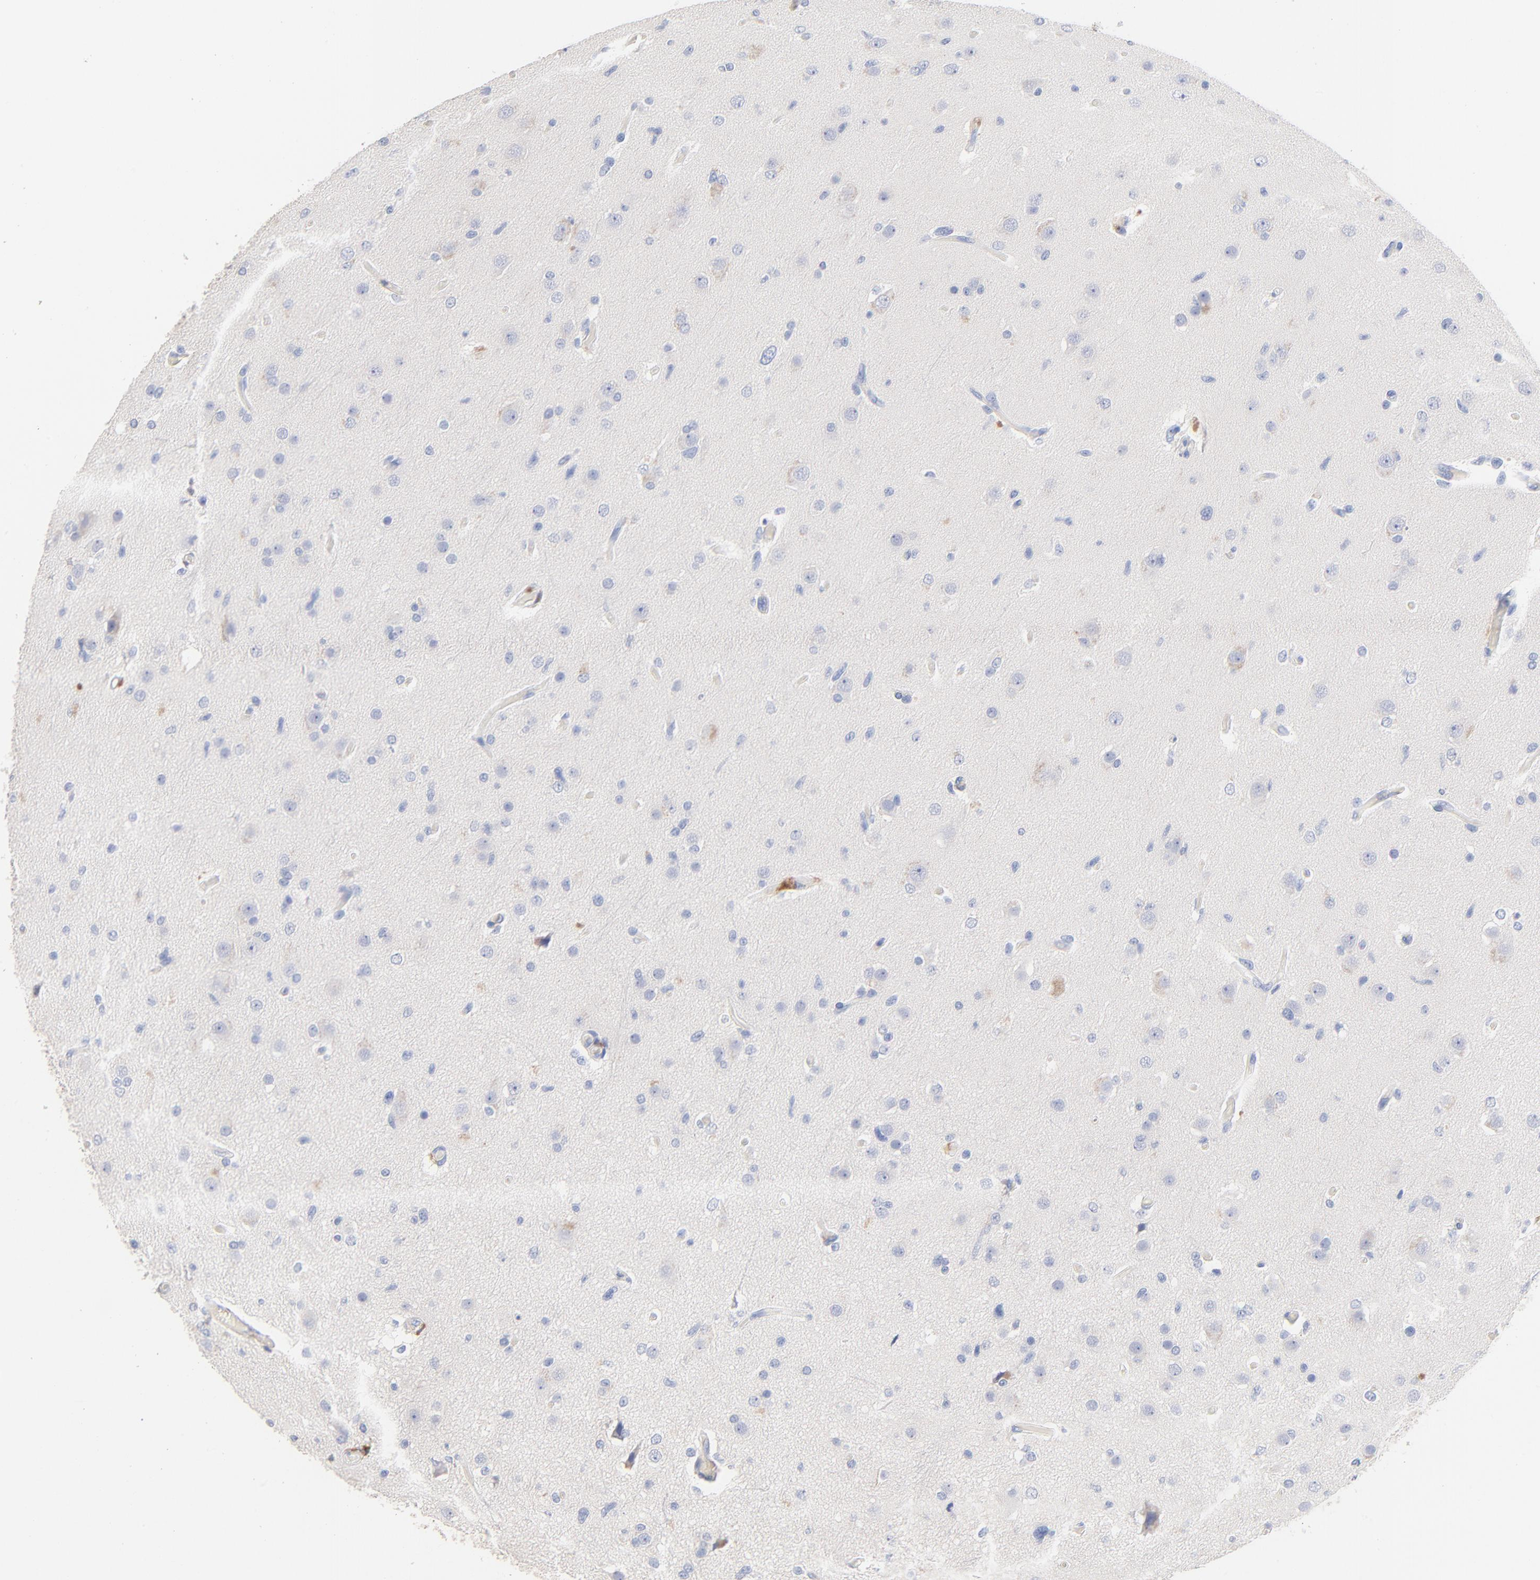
{"staining": {"intensity": "negative", "quantity": "none", "location": "none"}, "tissue": "glioma", "cell_type": "Tumor cells", "image_type": "cancer", "snomed": [{"axis": "morphology", "description": "Glioma, malignant, High grade"}, {"axis": "topography", "description": "Brain"}], "caption": "Tumor cells show no significant staining in malignant glioma (high-grade). (Stains: DAB (3,3'-diaminobenzidine) IHC with hematoxylin counter stain, Microscopy: brightfield microscopy at high magnification).", "gene": "CPS1", "patient": {"sex": "male", "age": 33}}